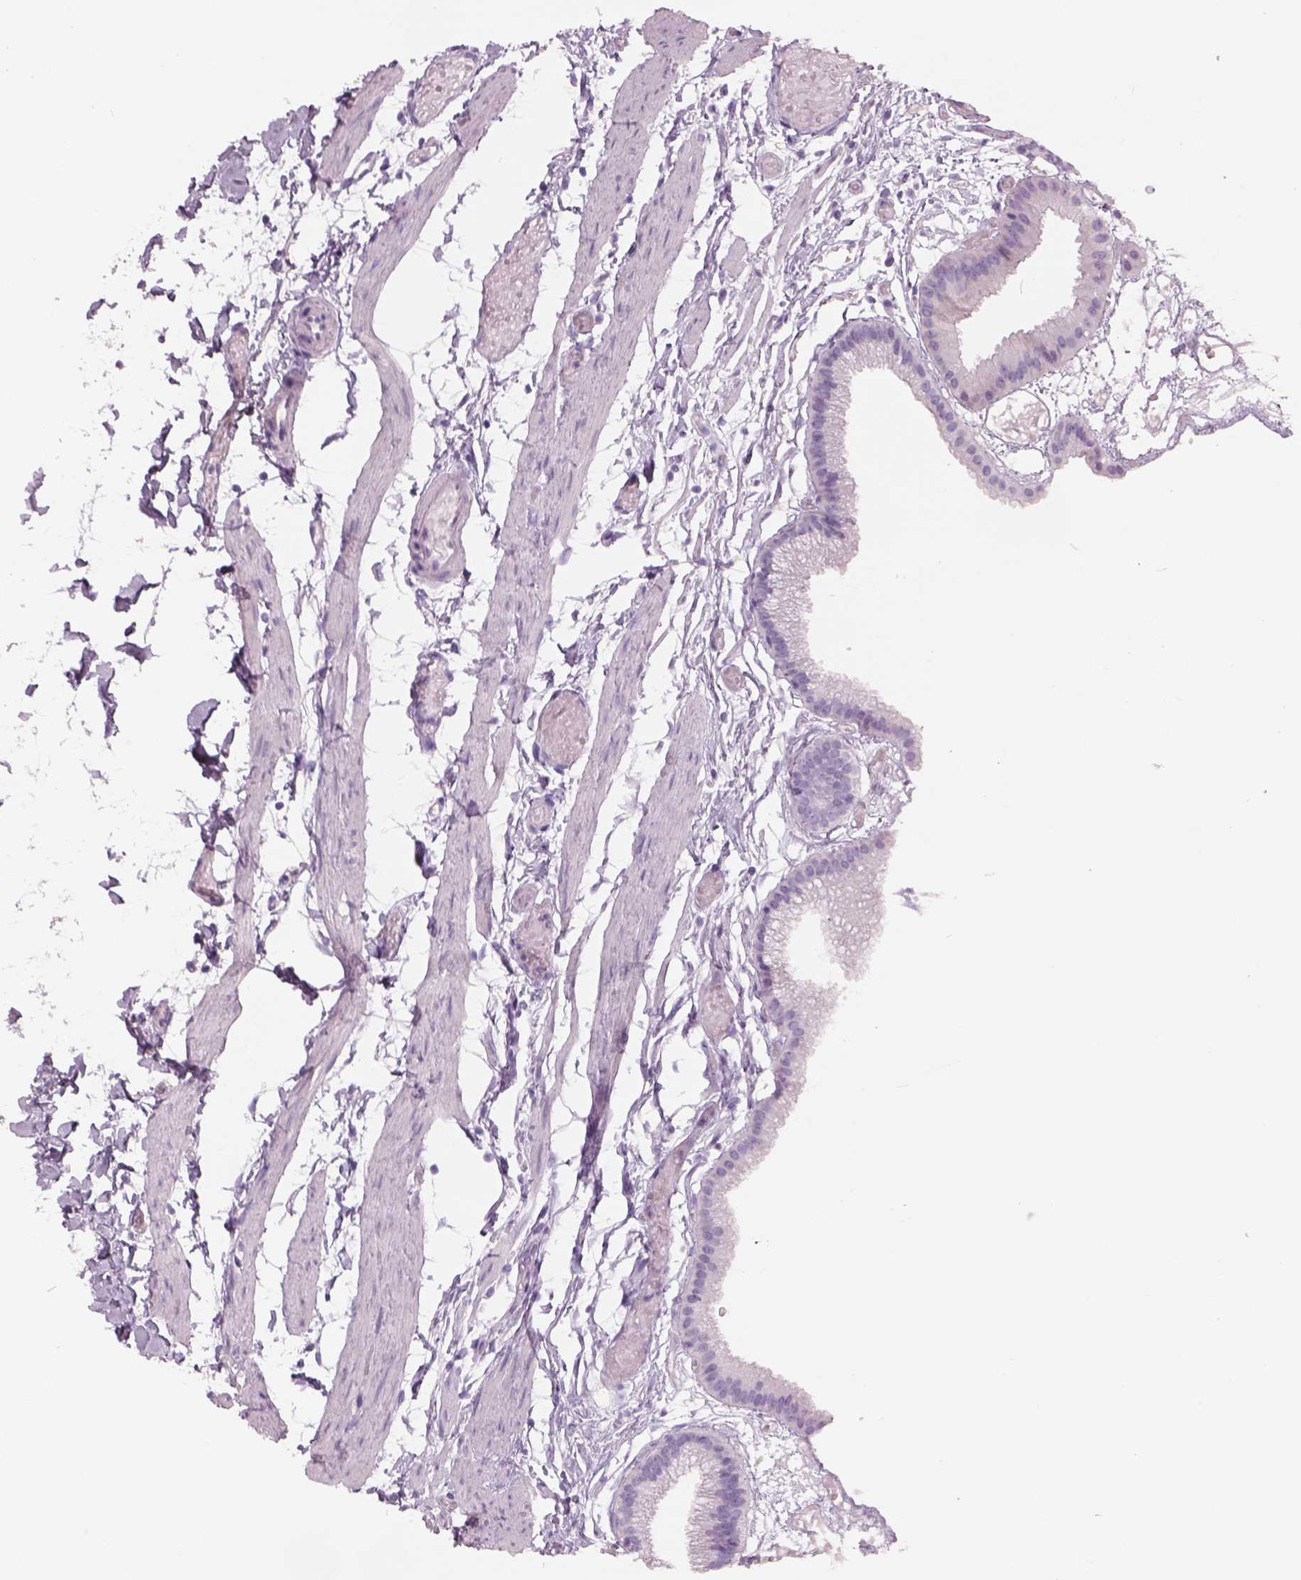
{"staining": {"intensity": "negative", "quantity": "none", "location": "none"}, "tissue": "gallbladder", "cell_type": "Glandular cells", "image_type": "normal", "snomed": [{"axis": "morphology", "description": "Normal tissue, NOS"}, {"axis": "topography", "description": "Gallbladder"}], "caption": "A histopathology image of gallbladder stained for a protein demonstrates no brown staining in glandular cells.", "gene": "RHO", "patient": {"sex": "female", "age": 45}}